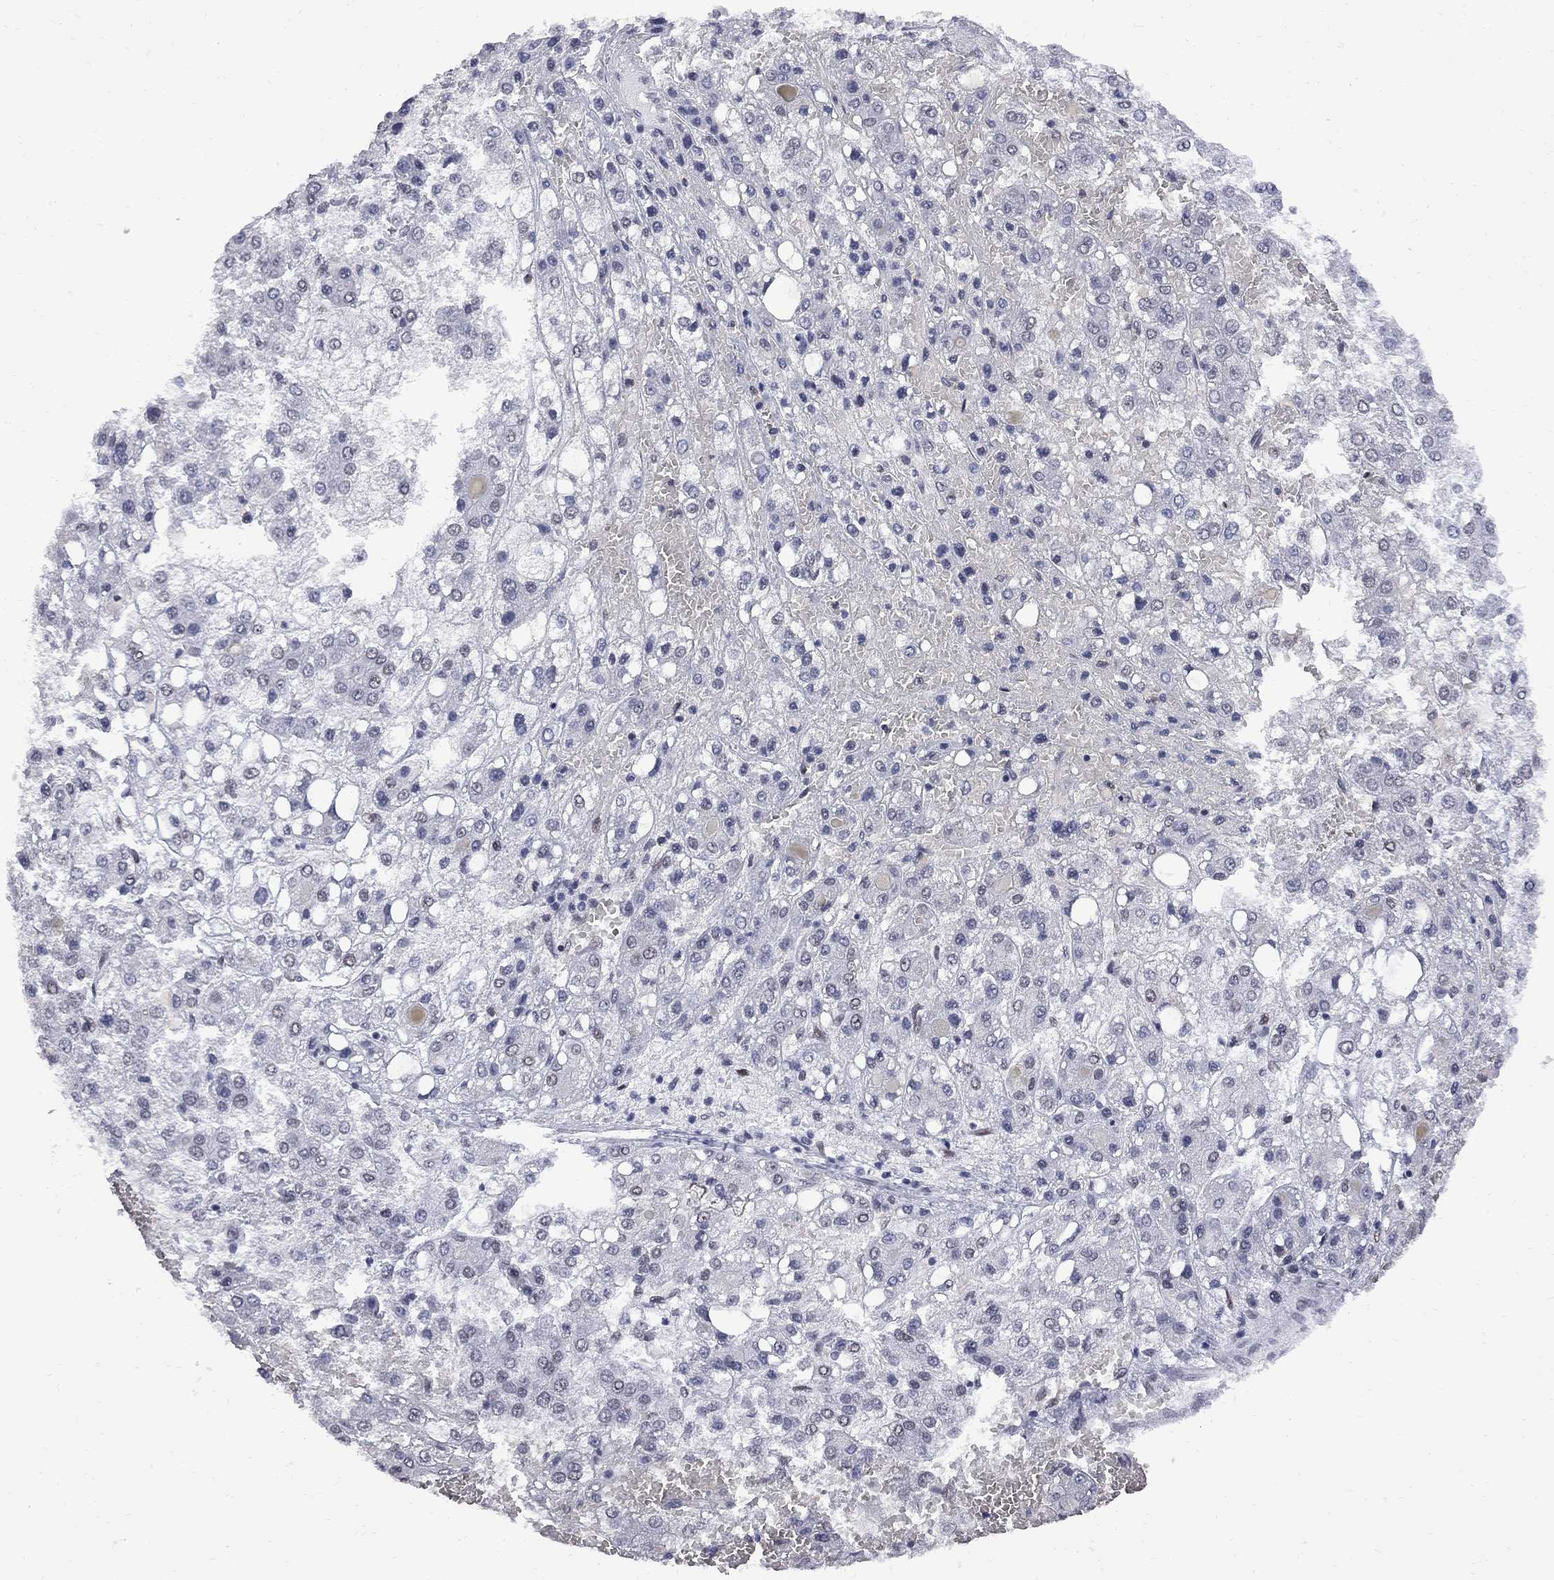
{"staining": {"intensity": "negative", "quantity": "none", "location": "none"}, "tissue": "liver cancer", "cell_type": "Tumor cells", "image_type": "cancer", "snomed": [{"axis": "morphology", "description": "Carcinoma, Hepatocellular, NOS"}, {"axis": "topography", "description": "Liver"}], "caption": "An immunohistochemistry (IHC) histopathology image of hepatocellular carcinoma (liver) is shown. There is no staining in tumor cells of hepatocellular carcinoma (liver).", "gene": "ZBTB47", "patient": {"sex": "male", "age": 73}}